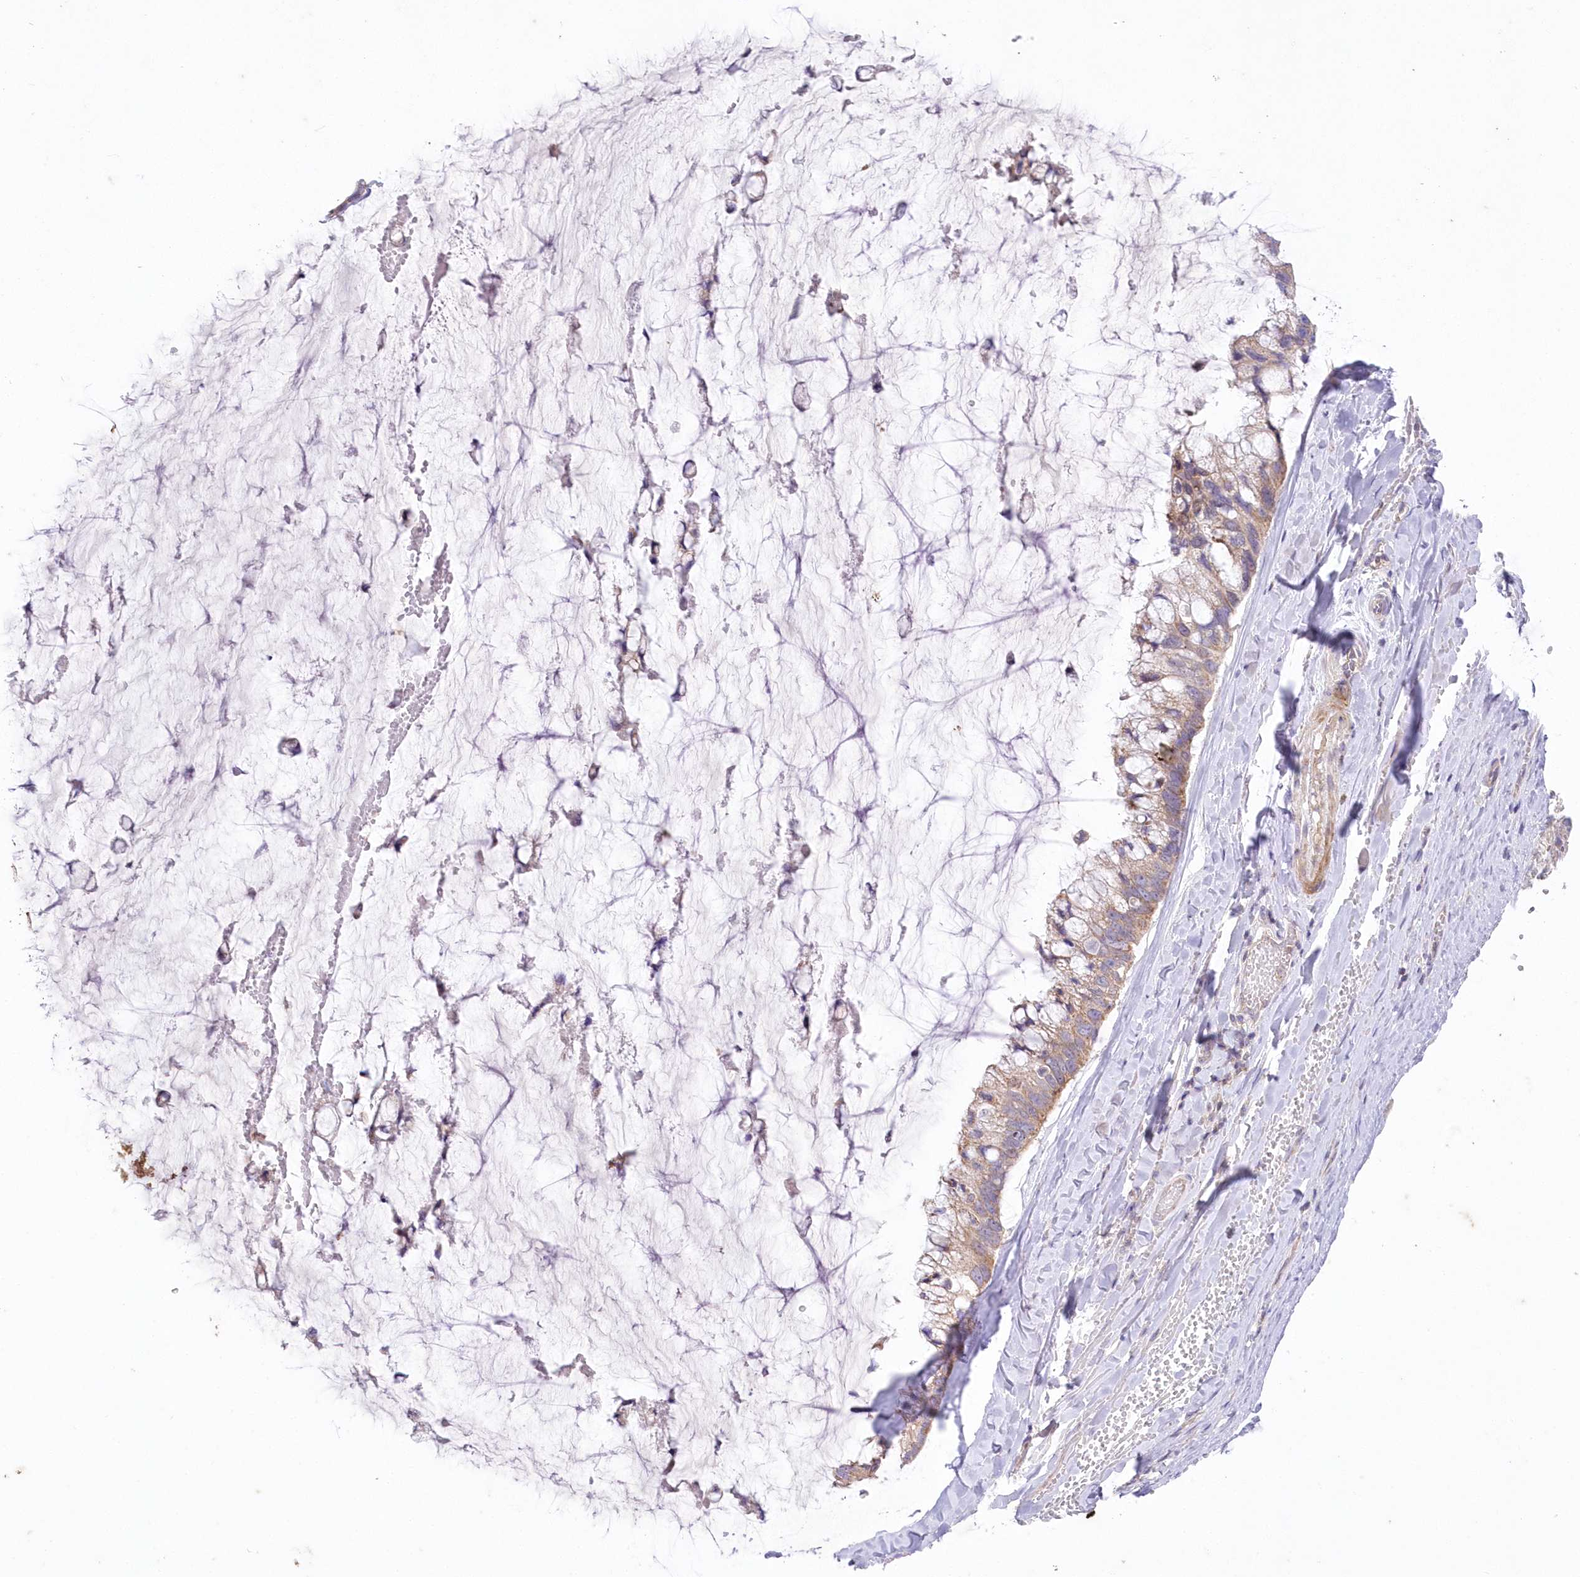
{"staining": {"intensity": "weak", "quantity": "25%-75%", "location": "cytoplasmic/membranous"}, "tissue": "ovarian cancer", "cell_type": "Tumor cells", "image_type": "cancer", "snomed": [{"axis": "morphology", "description": "Cystadenocarcinoma, mucinous, NOS"}, {"axis": "topography", "description": "Ovary"}], "caption": "Immunohistochemical staining of ovarian cancer (mucinous cystadenocarcinoma) displays low levels of weak cytoplasmic/membranous protein expression in about 25%-75% of tumor cells. (DAB (3,3'-diaminobenzidine) IHC with brightfield microscopy, high magnification).", "gene": "ITSN2", "patient": {"sex": "female", "age": 39}}